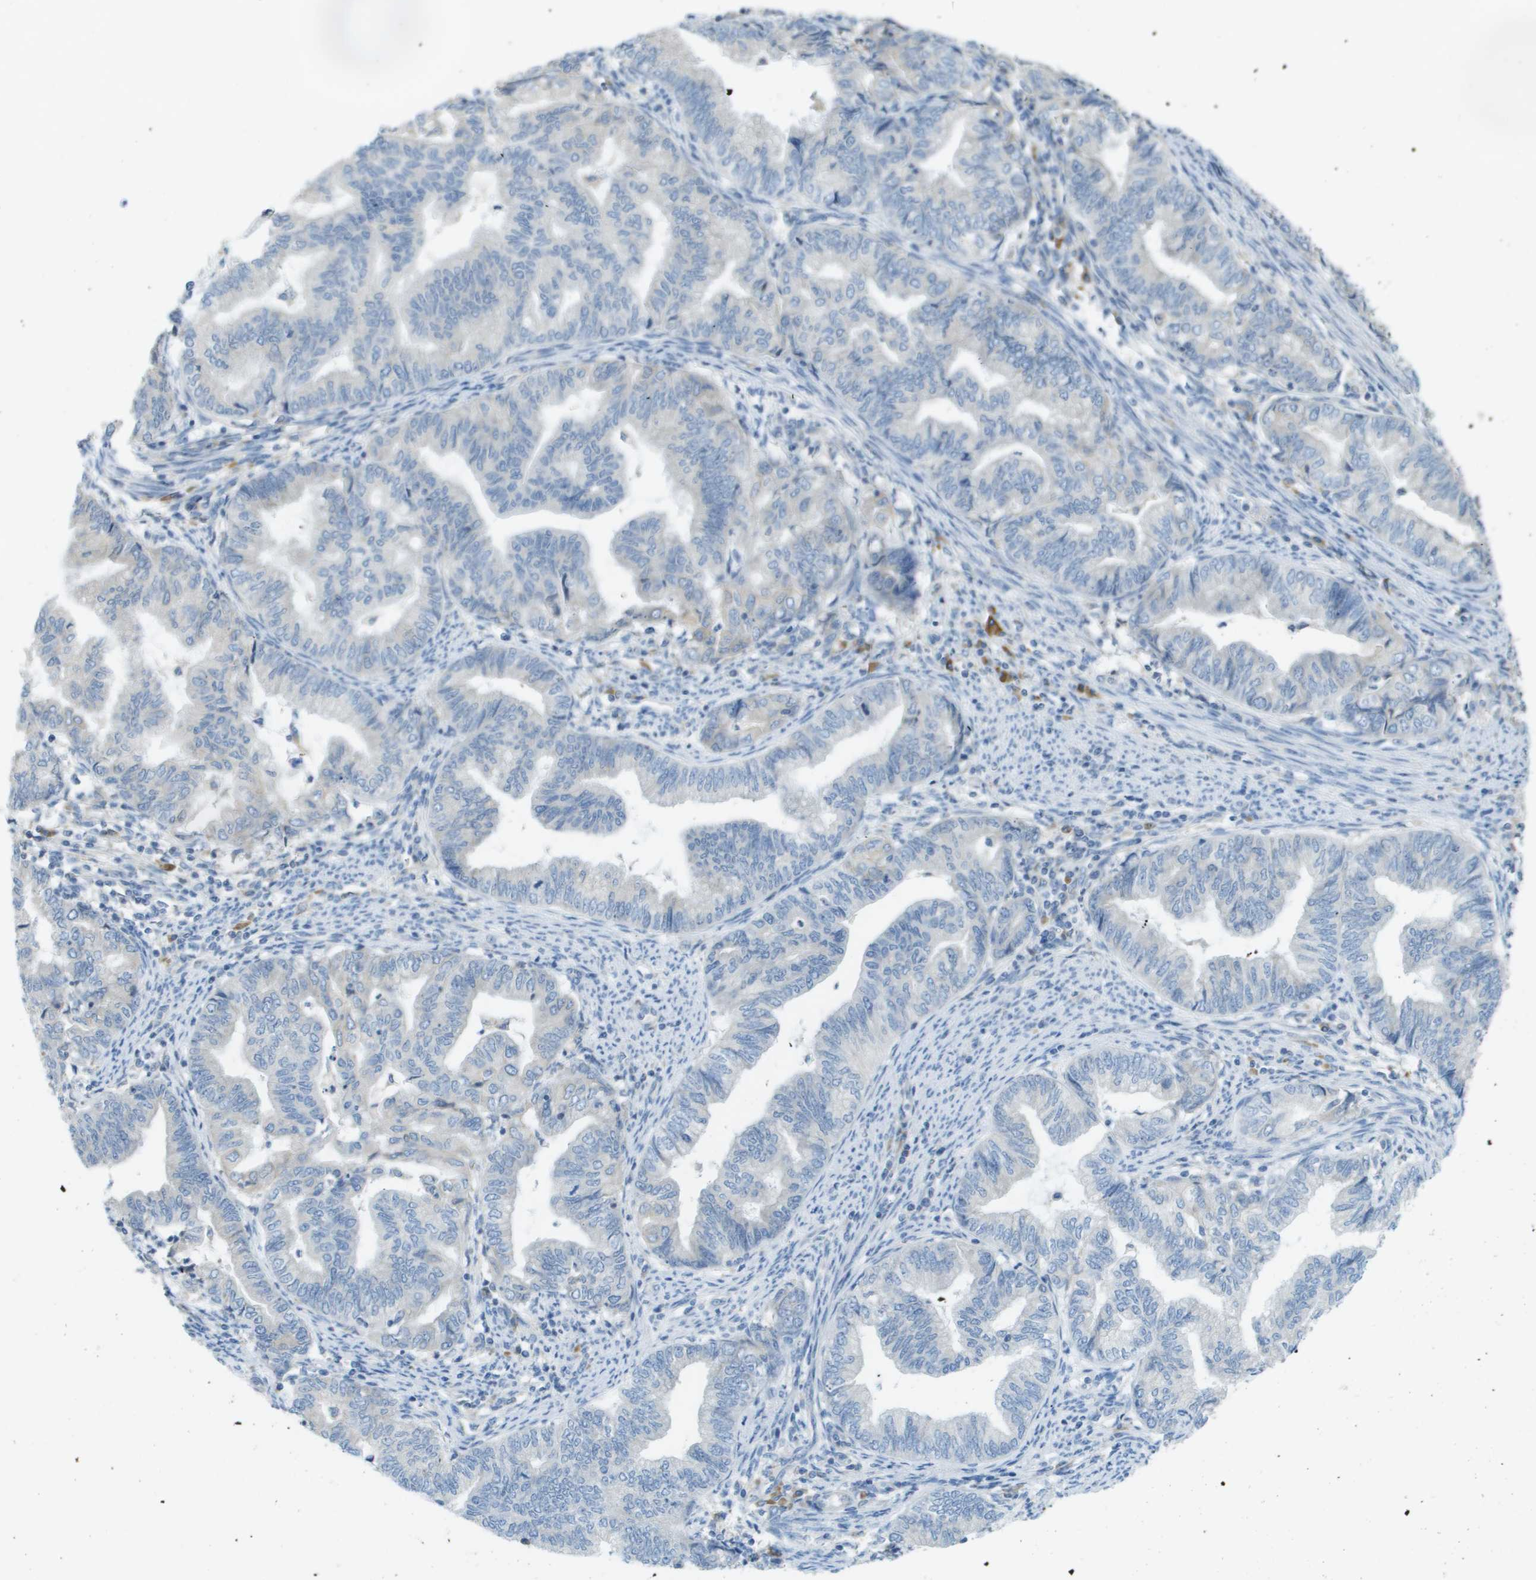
{"staining": {"intensity": "negative", "quantity": "none", "location": "none"}, "tissue": "endometrial cancer", "cell_type": "Tumor cells", "image_type": "cancer", "snomed": [{"axis": "morphology", "description": "Adenocarcinoma, NOS"}, {"axis": "topography", "description": "Endometrium"}], "caption": "This photomicrograph is of adenocarcinoma (endometrial) stained with immunohistochemistry (IHC) to label a protein in brown with the nuclei are counter-stained blue. There is no expression in tumor cells. The staining was performed using DAB (3,3'-diaminobenzidine) to visualize the protein expression in brown, while the nuclei were stained in blue with hematoxylin (Magnification: 20x).", "gene": "DNAJB11", "patient": {"sex": "female", "age": 79}}